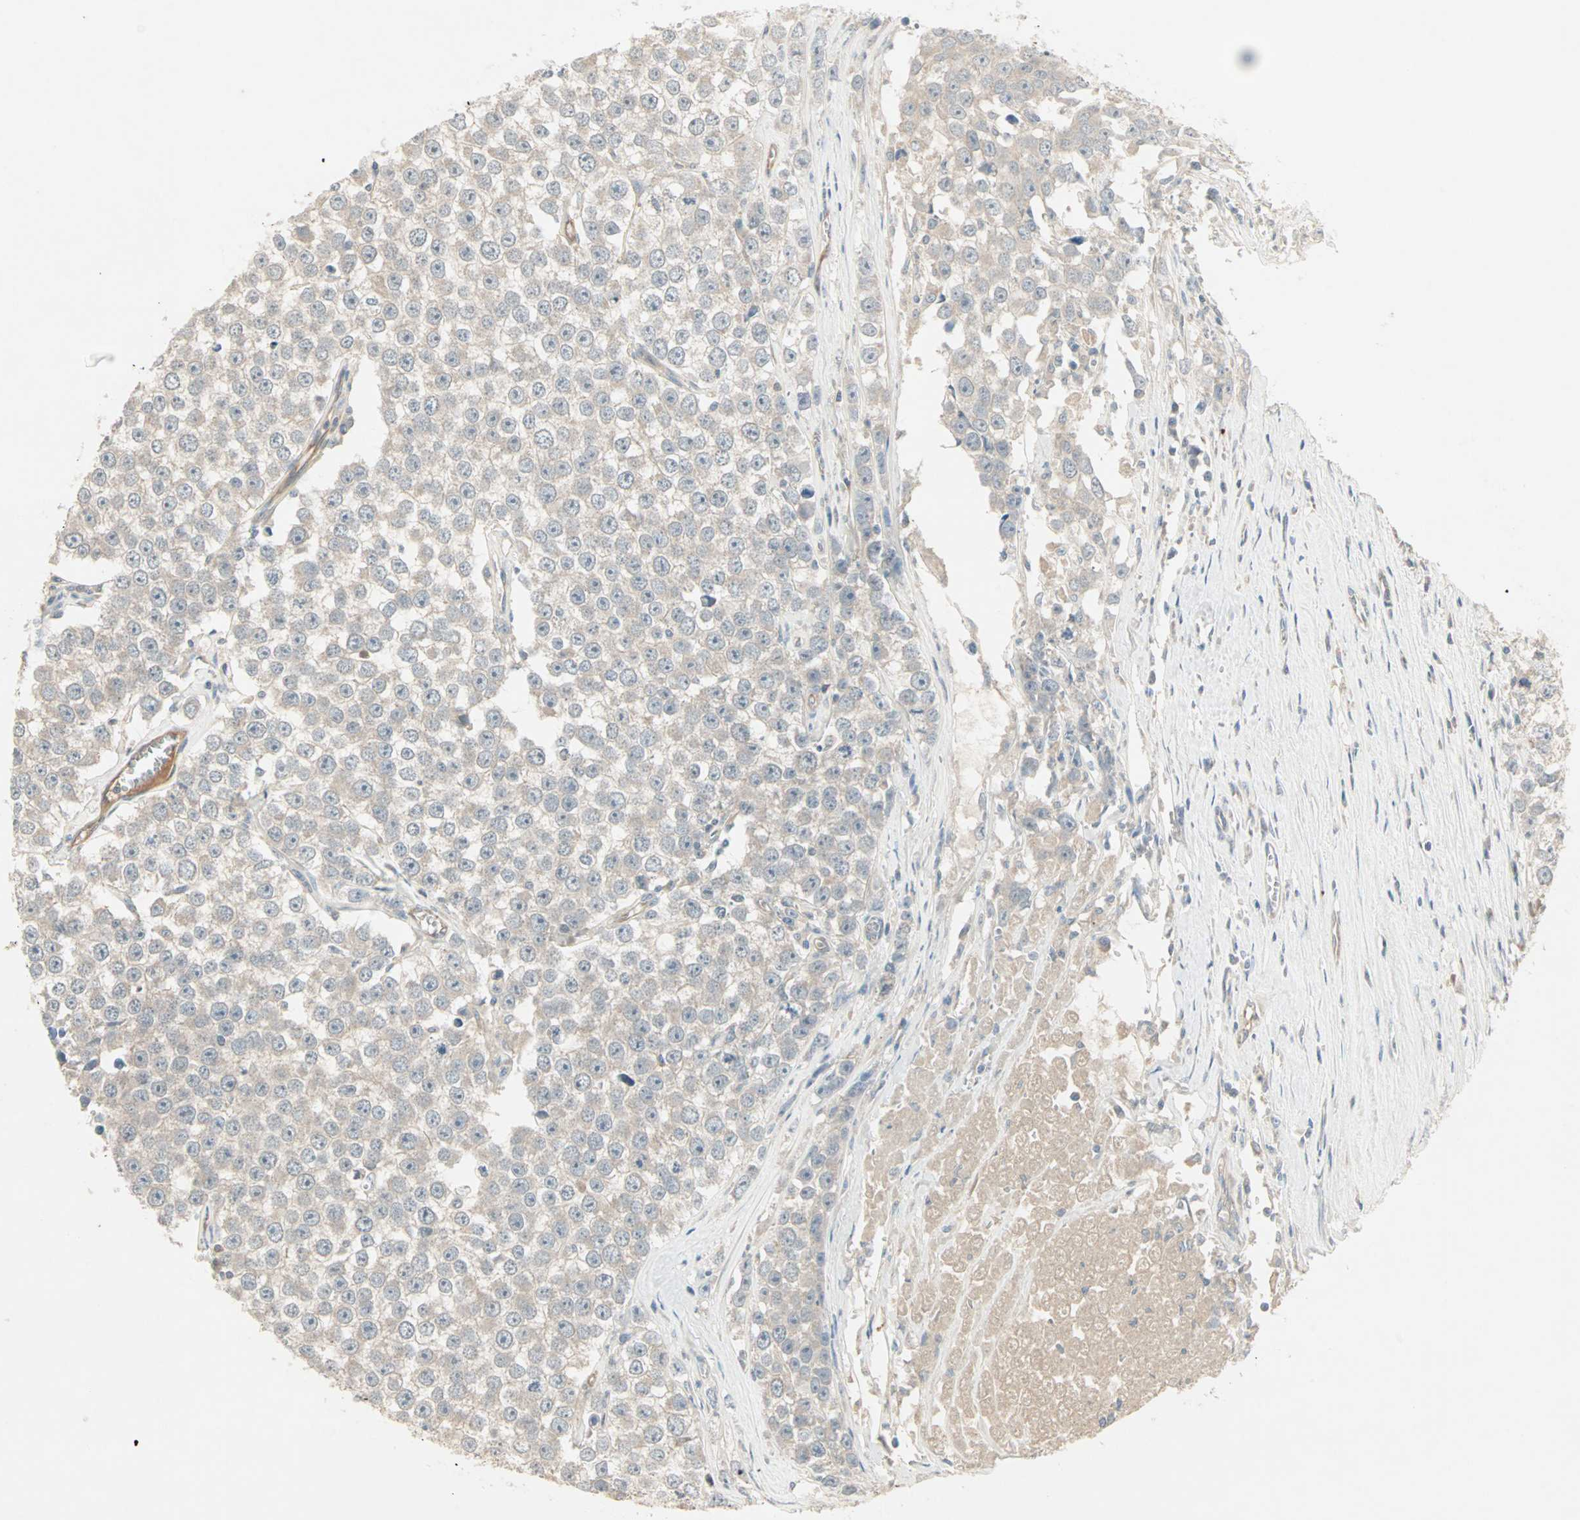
{"staining": {"intensity": "negative", "quantity": "none", "location": "none"}, "tissue": "testis cancer", "cell_type": "Tumor cells", "image_type": "cancer", "snomed": [{"axis": "morphology", "description": "Seminoma, NOS"}, {"axis": "morphology", "description": "Carcinoma, Embryonal, NOS"}, {"axis": "topography", "description": "Testis"}], "caption": "This is a image of immunohistochemistry staining of testis embryonal carcinoma, which shows no positivity in tumor cells.", "gene": "JMJD7-PLA2G4B", "patient": {"sex": "male", "age": 52}}